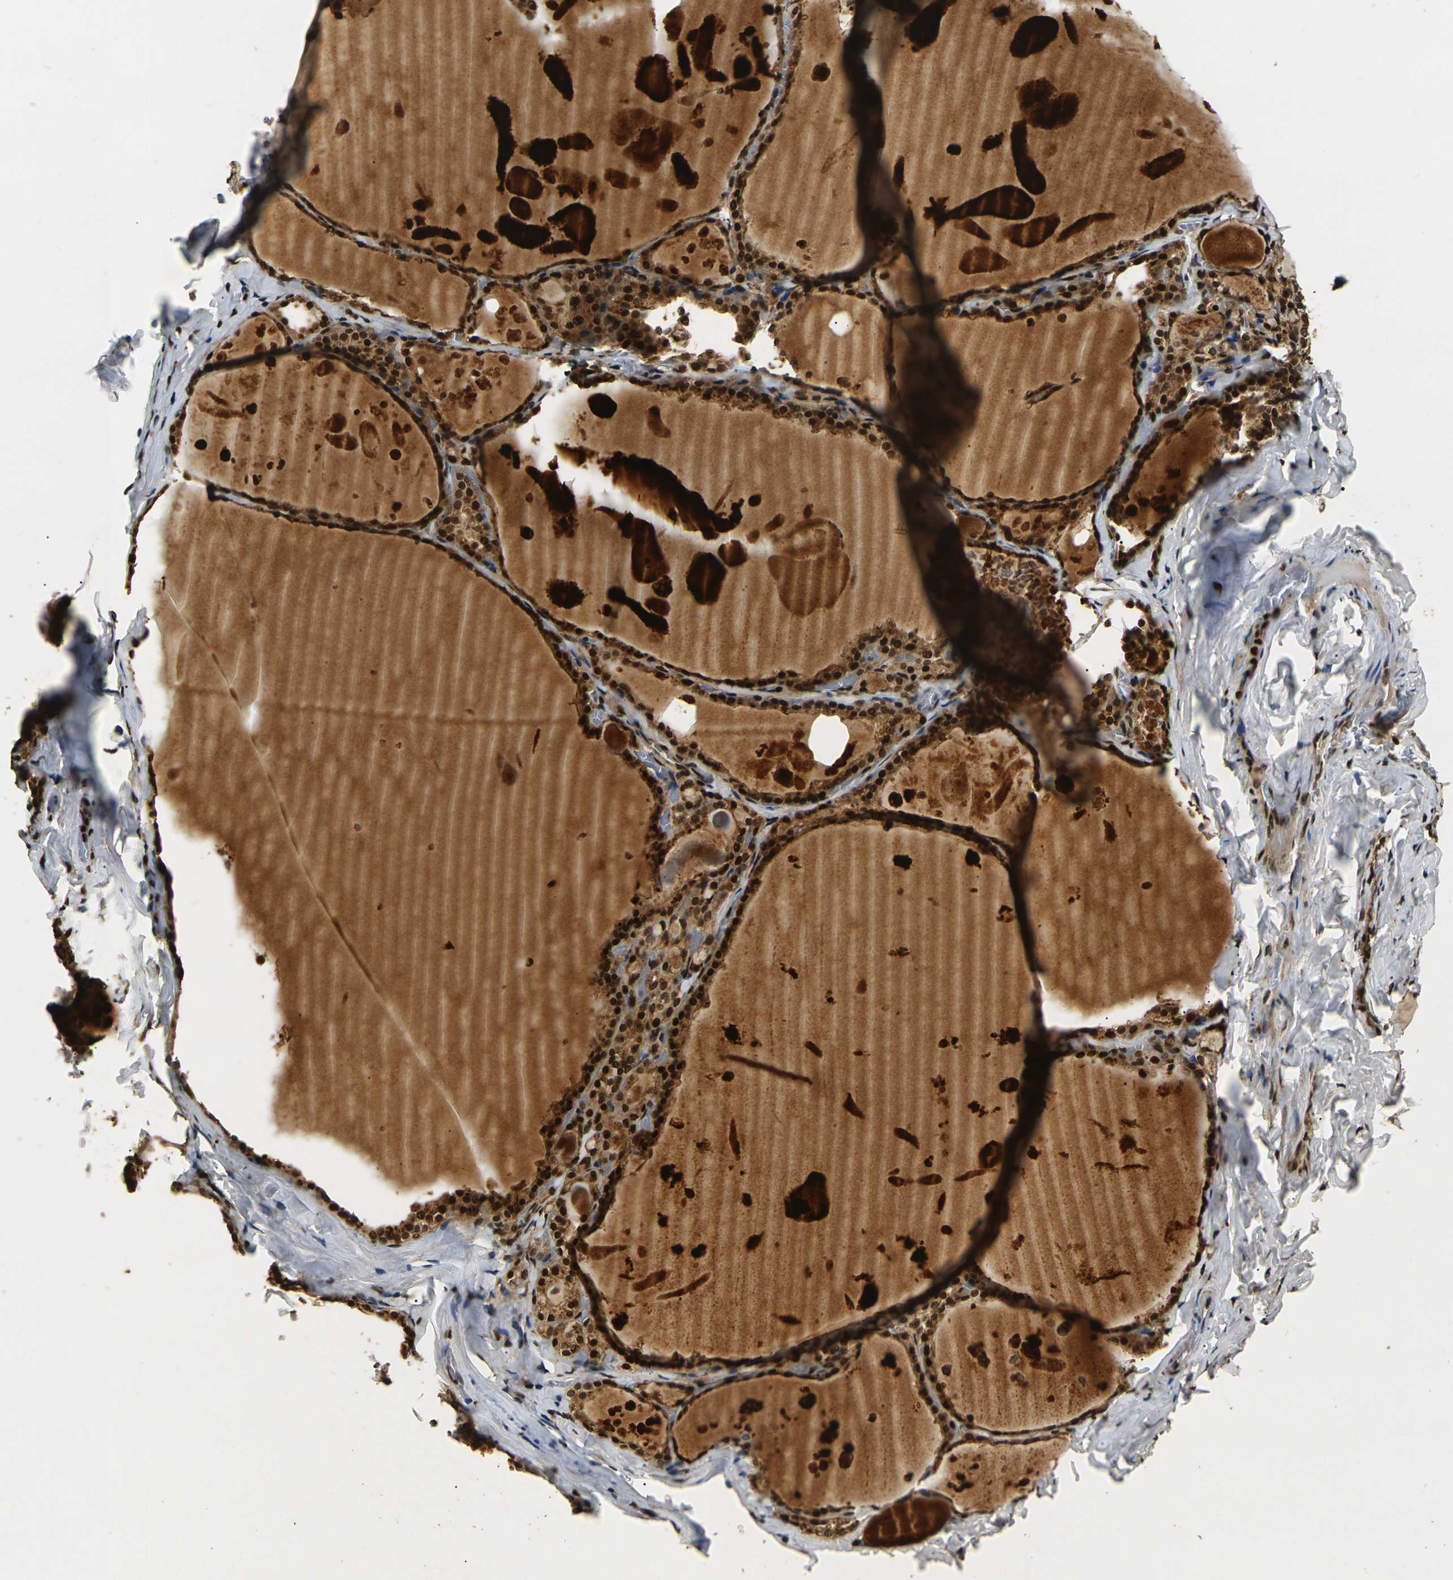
{"staining": {"intensity": "strong", "quantity": ">75%", "location": "cytoplasmic/membranous,nuclear"}, "tissue": "thyroid gland", "cell_type": "Glandular cells", "image_type": "normal", "snomed": [{"axis": "morphology", "description": "Normal tissue, NOS"}, {"axis": "topography", "description": "Thyroid gland"}], "caption": "Normal thyroid gland was stained to show a protein in brown. There is high levels of strong cytoplasmic/membranous,nuclear expression in about >75% of glandular cells.", "gene": "ACTL6A", "patient": {"sex": "male", "age": 56}}